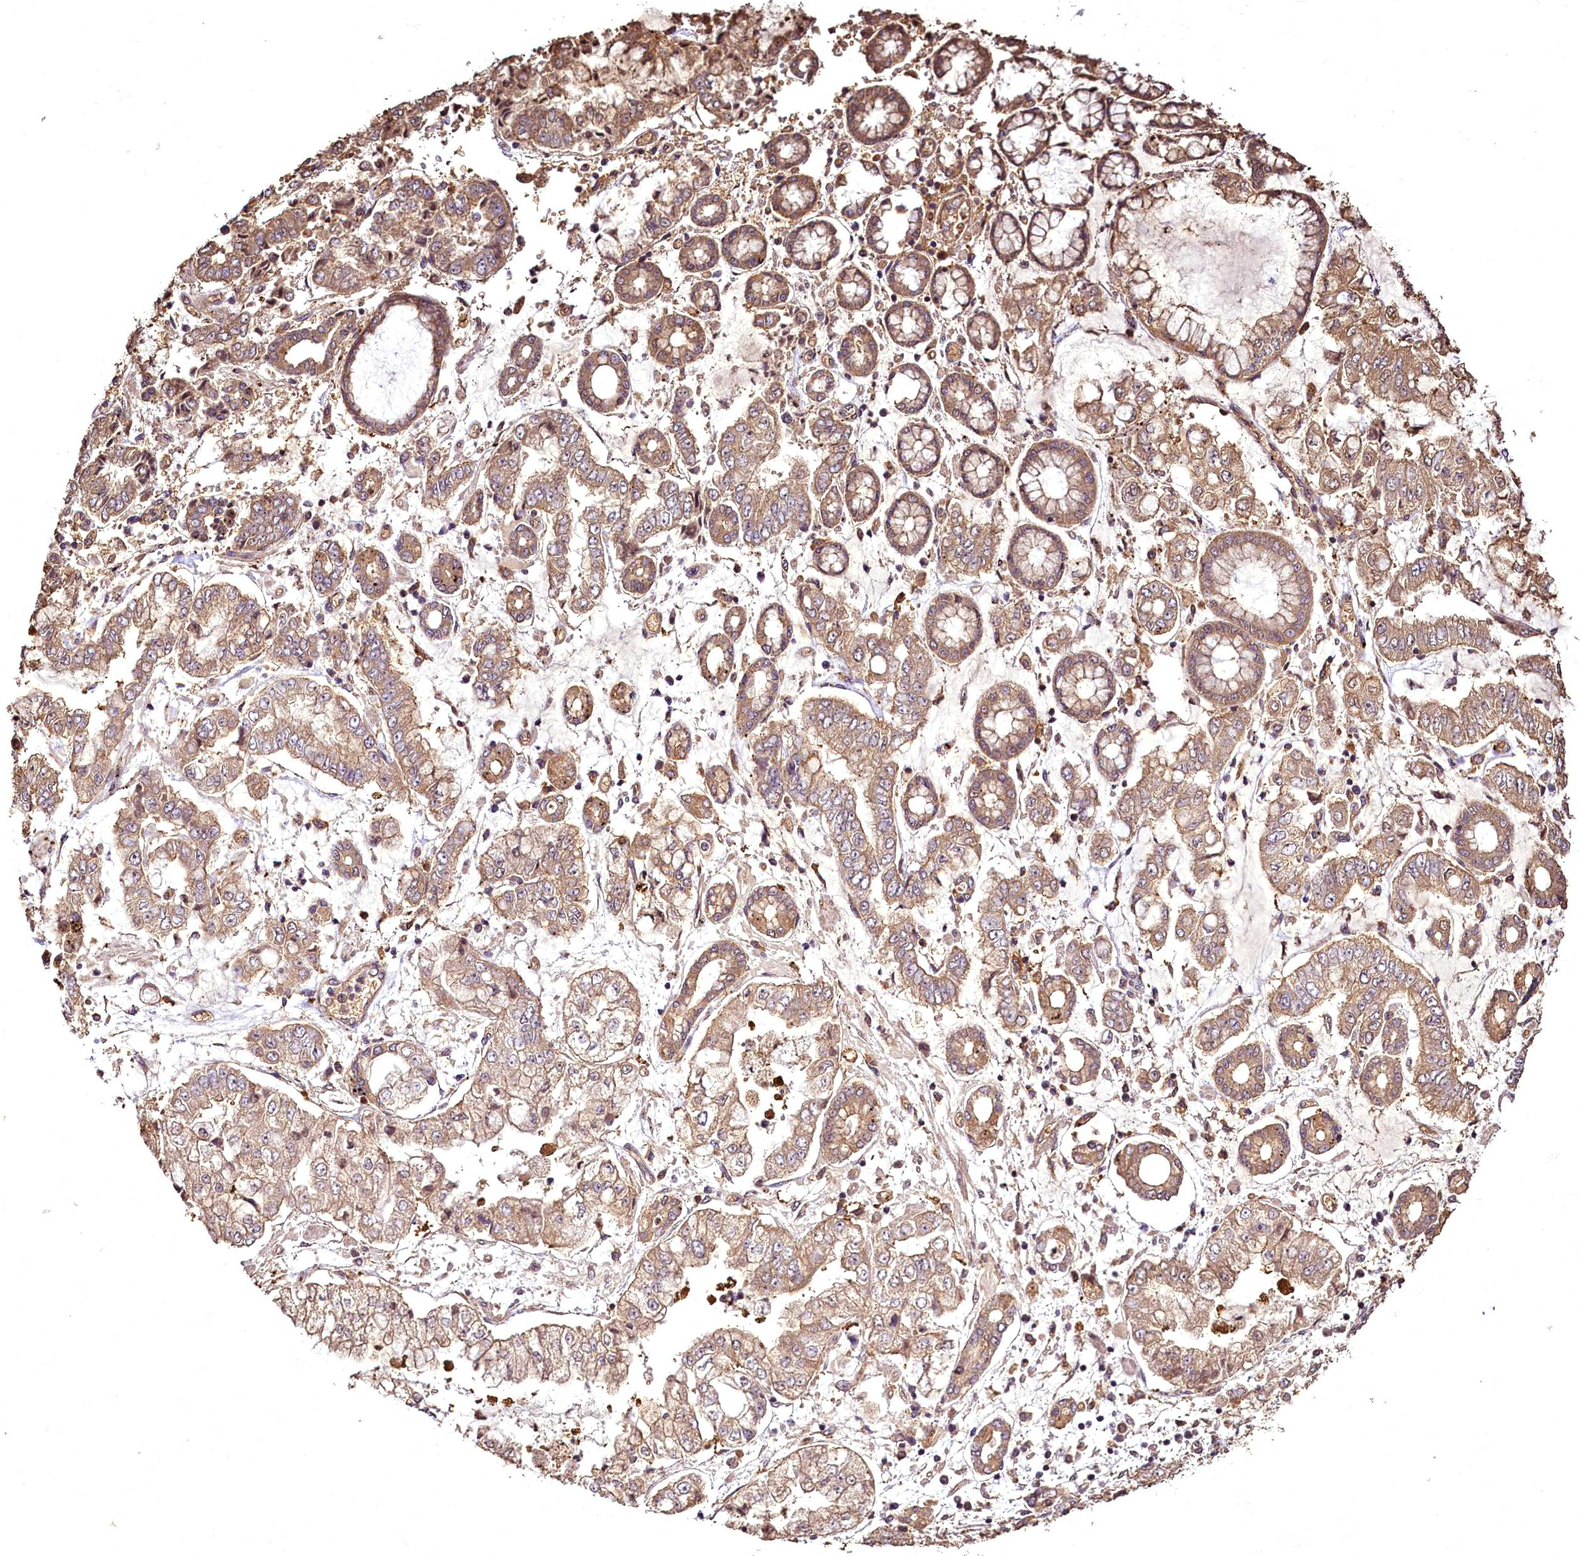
{"staining": {"intensity": "moderate", "quantity": ">75%", "location": "cytoplasmic/membranous"}, "tissue": "stomach cancer", "cell_type": "Tumor cells", "image_type": "cancer", "snomed": [{"axis": "morphology", "description": "Adenocarcinoma, NOS"}, {"axis": "topography", "description": "Stomach"}], "caption": "Protein staining demonstrates moderate cytoplasmic/membranous staining in approximately >75% of tumor cells in stomach cancer (adenocarcinoma).", "gene": "VPS51", "patient": {"sex": "male", "age": 76}}